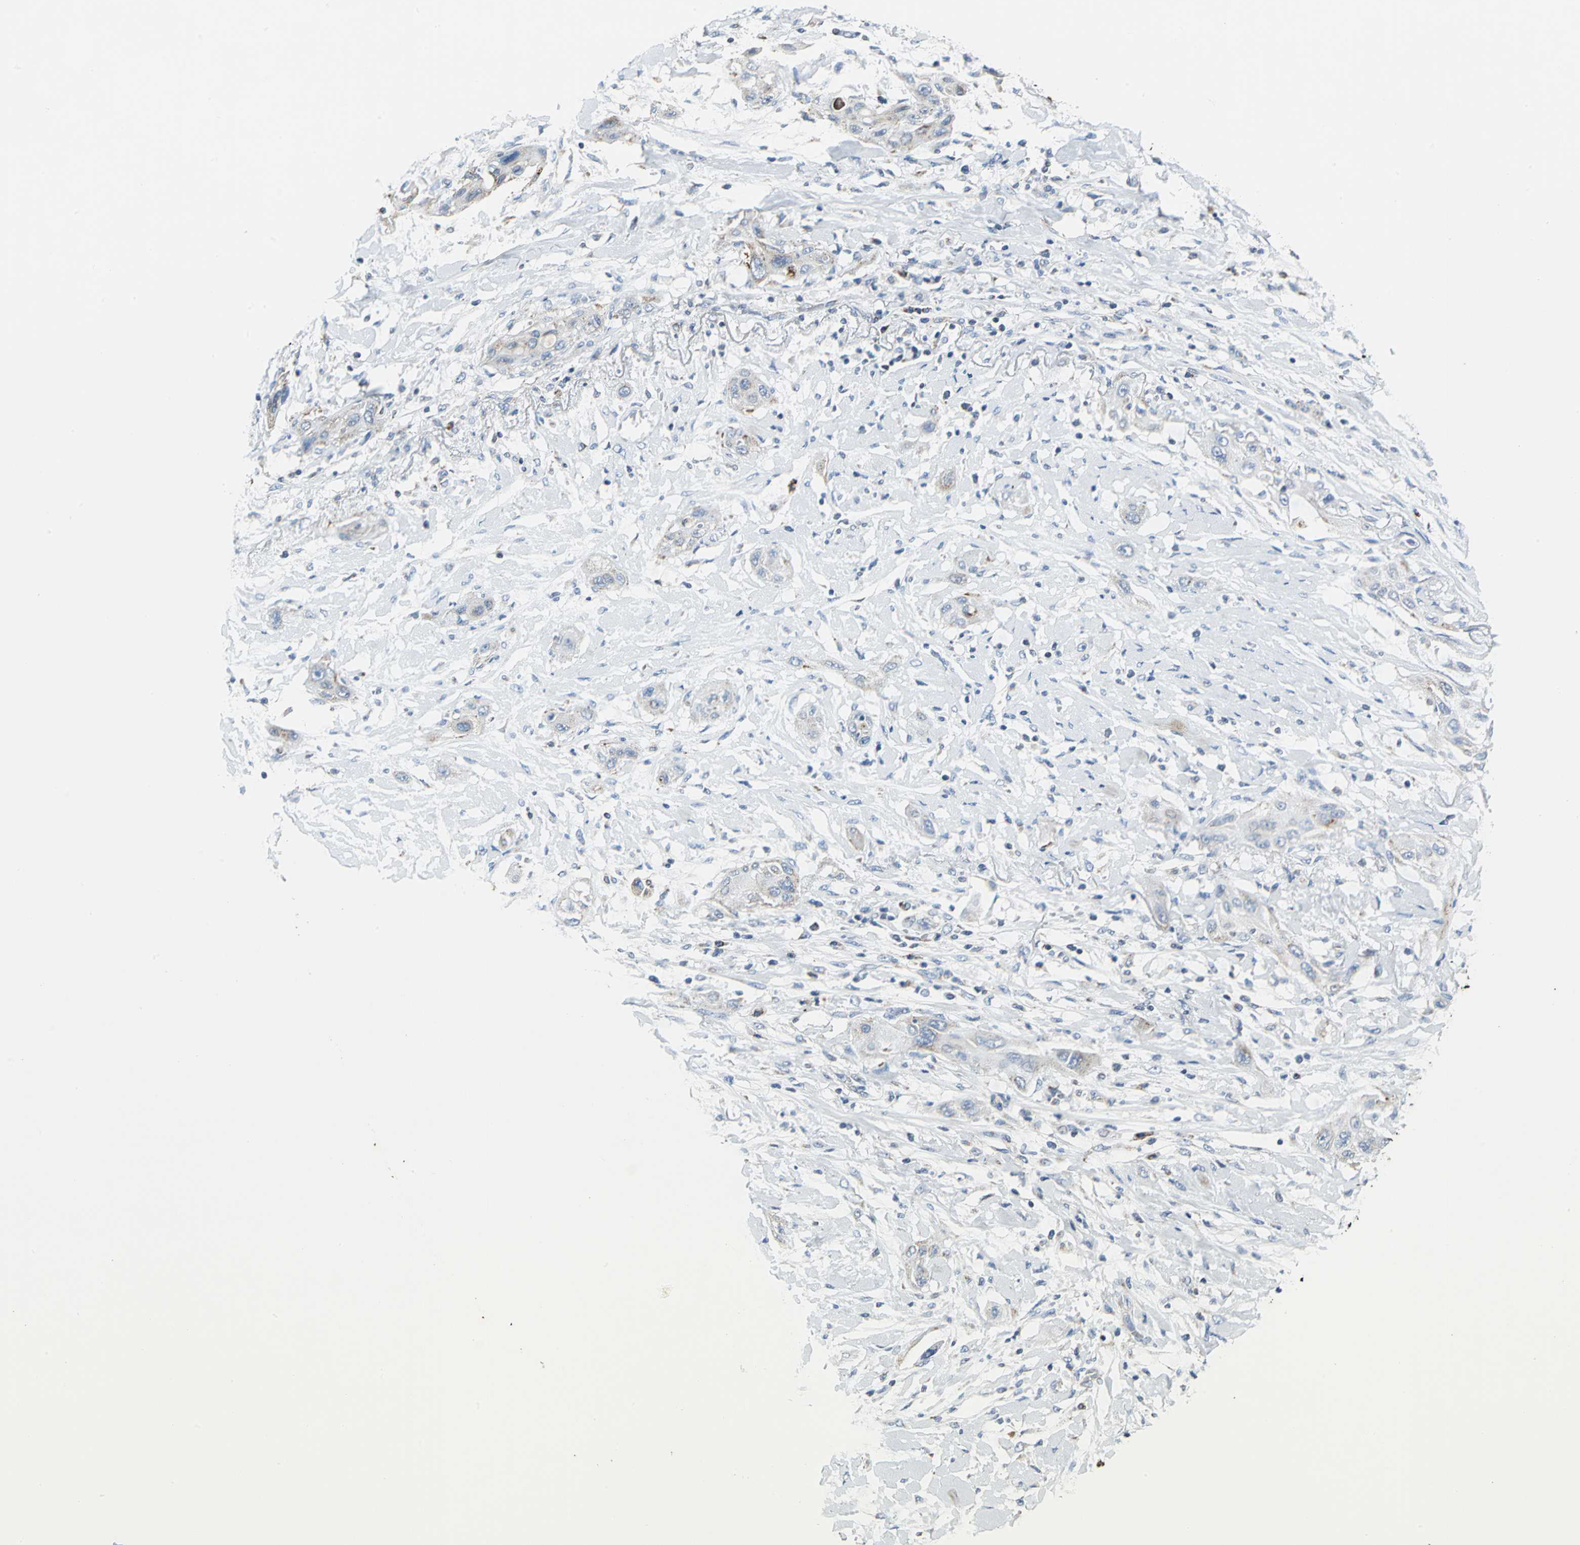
{"staining": {"intensity": "negative", "quantity": "none", "location": "none"}, "tissue": "lung cancer", "cell_type": "Tumor cells", "image_type": "cancer", "snomed": [{"axis": "morphology", "description": "Squamous cell carcinoma, NOS"}, {"axis": "topography", "description": "Lung"}], "caption": "High power microscopy histopathology image of an immunohistochemistry (IHC) image of lung squamous cell carcinoma, revealing no significant staining in tumor cells.", "gene": "NTRK1", "patient": {"sex": "female", "age": 47}}